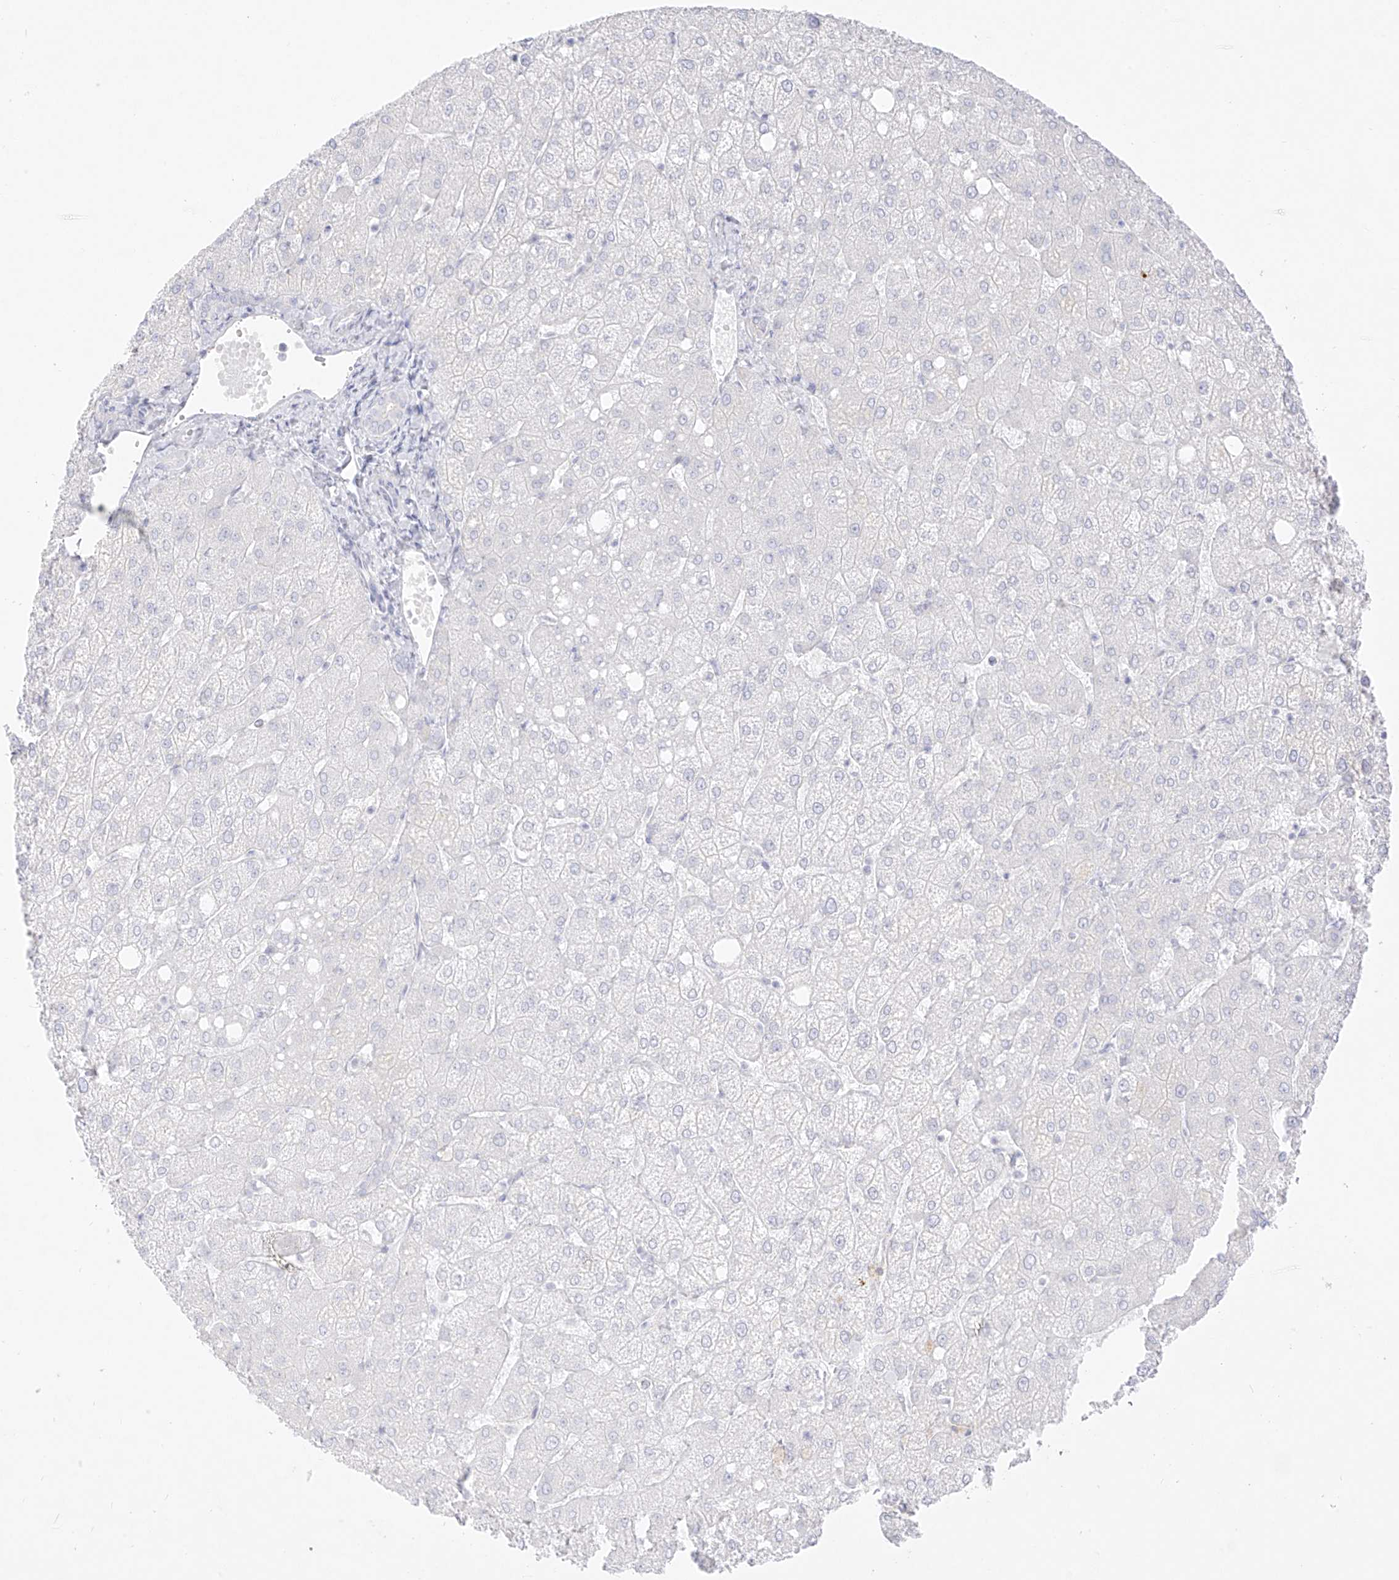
{"staining": {"intensity": "negative", "quantity": "none", "location": "none"}, "tissue": "liver", "cell_type": "Cholangiocytes", "image_type": "normal", "snomed": [{"axis": "morphology", "description": "Normal tissue, NOS"}, {"axis": "topography", "description": "Liver"}], "caption": "Immunohistochemistry image of benign liver stained for a protein (brown), which reveals no positivity in cholangiocytes.", "gene": "TGM4", "patient": {"sex": "female", "age": 54}}